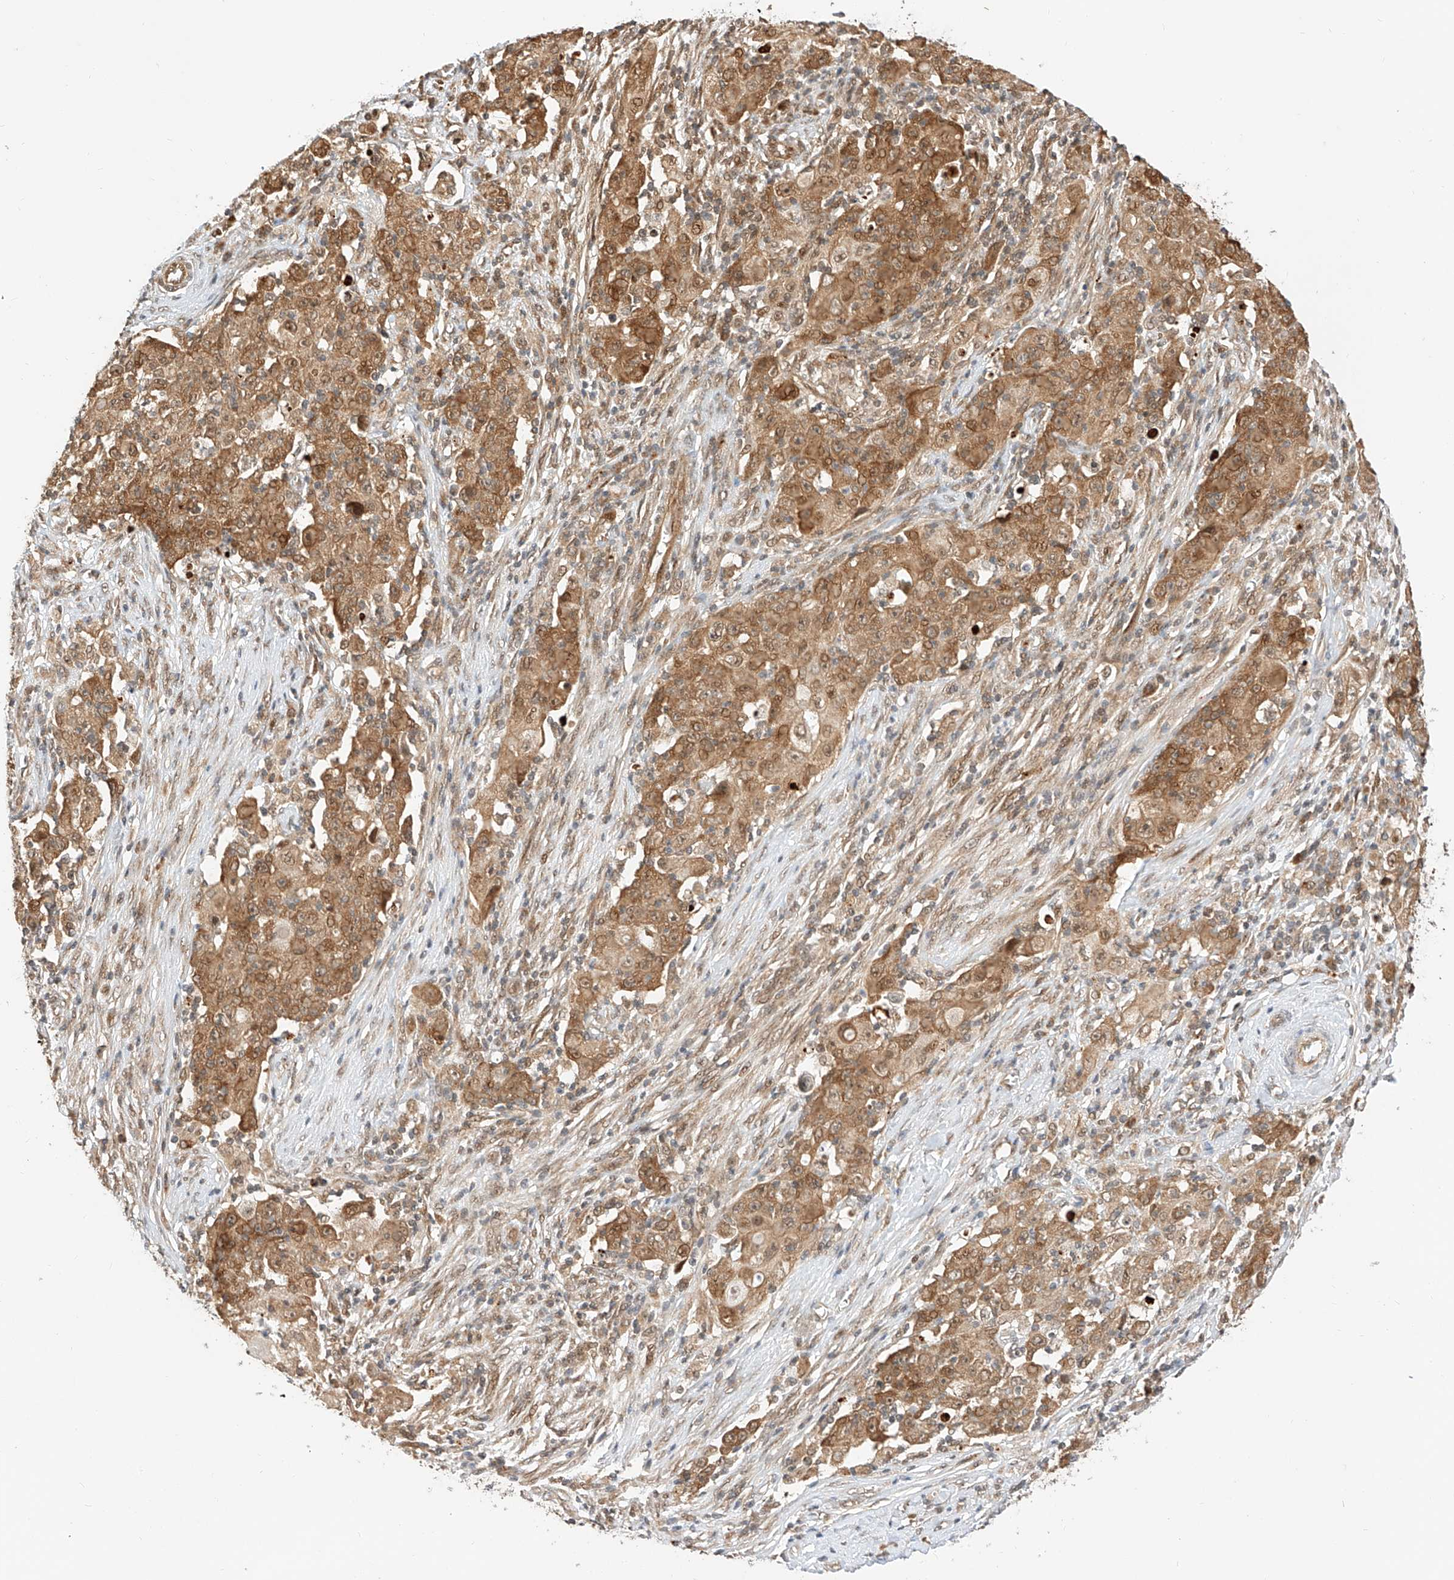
{"staining": {"intensity": "moderate", "quantity": ">75%", "location": "cytoplasmic/membranous"}, "tissue": "ovarian cancer", "cell_type": "Tumor cells", "image_type": "cancer", "snomed": [{"axis": "morphology", "description": "Carcinoma, endometroid"}, {"axis": "topography", "description": "Ovary"}], "caption": "IHC staining of ovarian cancer (endometroid carcinoma), which exhibits medium levels of moderate cytoplasmic/membranous positivity in approximately >75% of tumor cells indicating moderate cytoplasmic/membranous protein expression. The staining was performed using DAB (brown) for protein detection and nuclei were counterstained in hematoxylin (blue).", "gene": "EIF4H", "patient": {"sex": "female", "age": 42}}